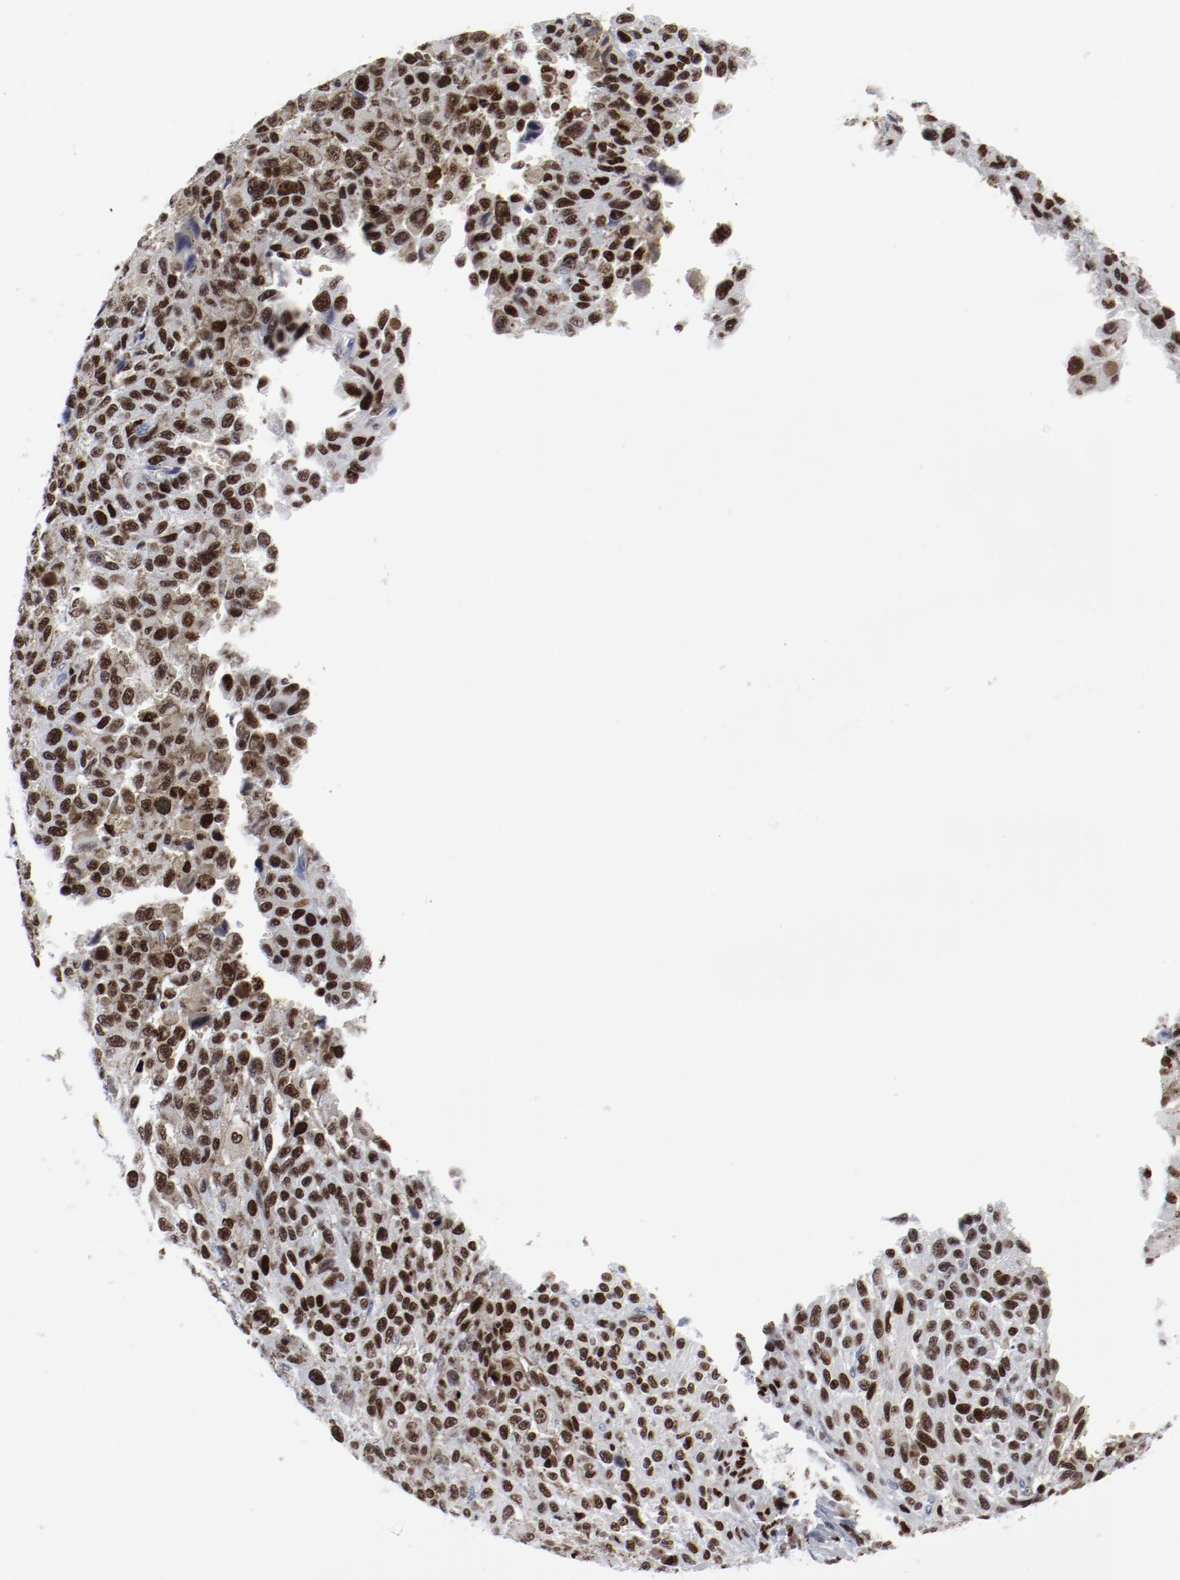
{"staining": {"intensity": "moderate", "quantity": ">75%", "location": "cytoplasmic/membranous,nuclear"}, "tissue": "melanoma", "cell_type": "Tumor cells", "image_type": "cancer", "snomed": [{"axis": "morphology", "description": "Malignant melanoma, NOS"}, {"axis": "topography", "description": "Skin"}], "caption": "An IHC image of neoplastic tissue is shown. Protein staining in brown shows moderate cytoplasmic/membranous and nuclear positivity in malignant melanoma within tumor cells. (Stains: DAB (3,3'-diaminobenzidine) in brown, nuclei in blue, Microscopy: brightfield microscopy at high magnification).", "gene": "SMARCC2", "patient": {"sex": "male", "age": 81}}